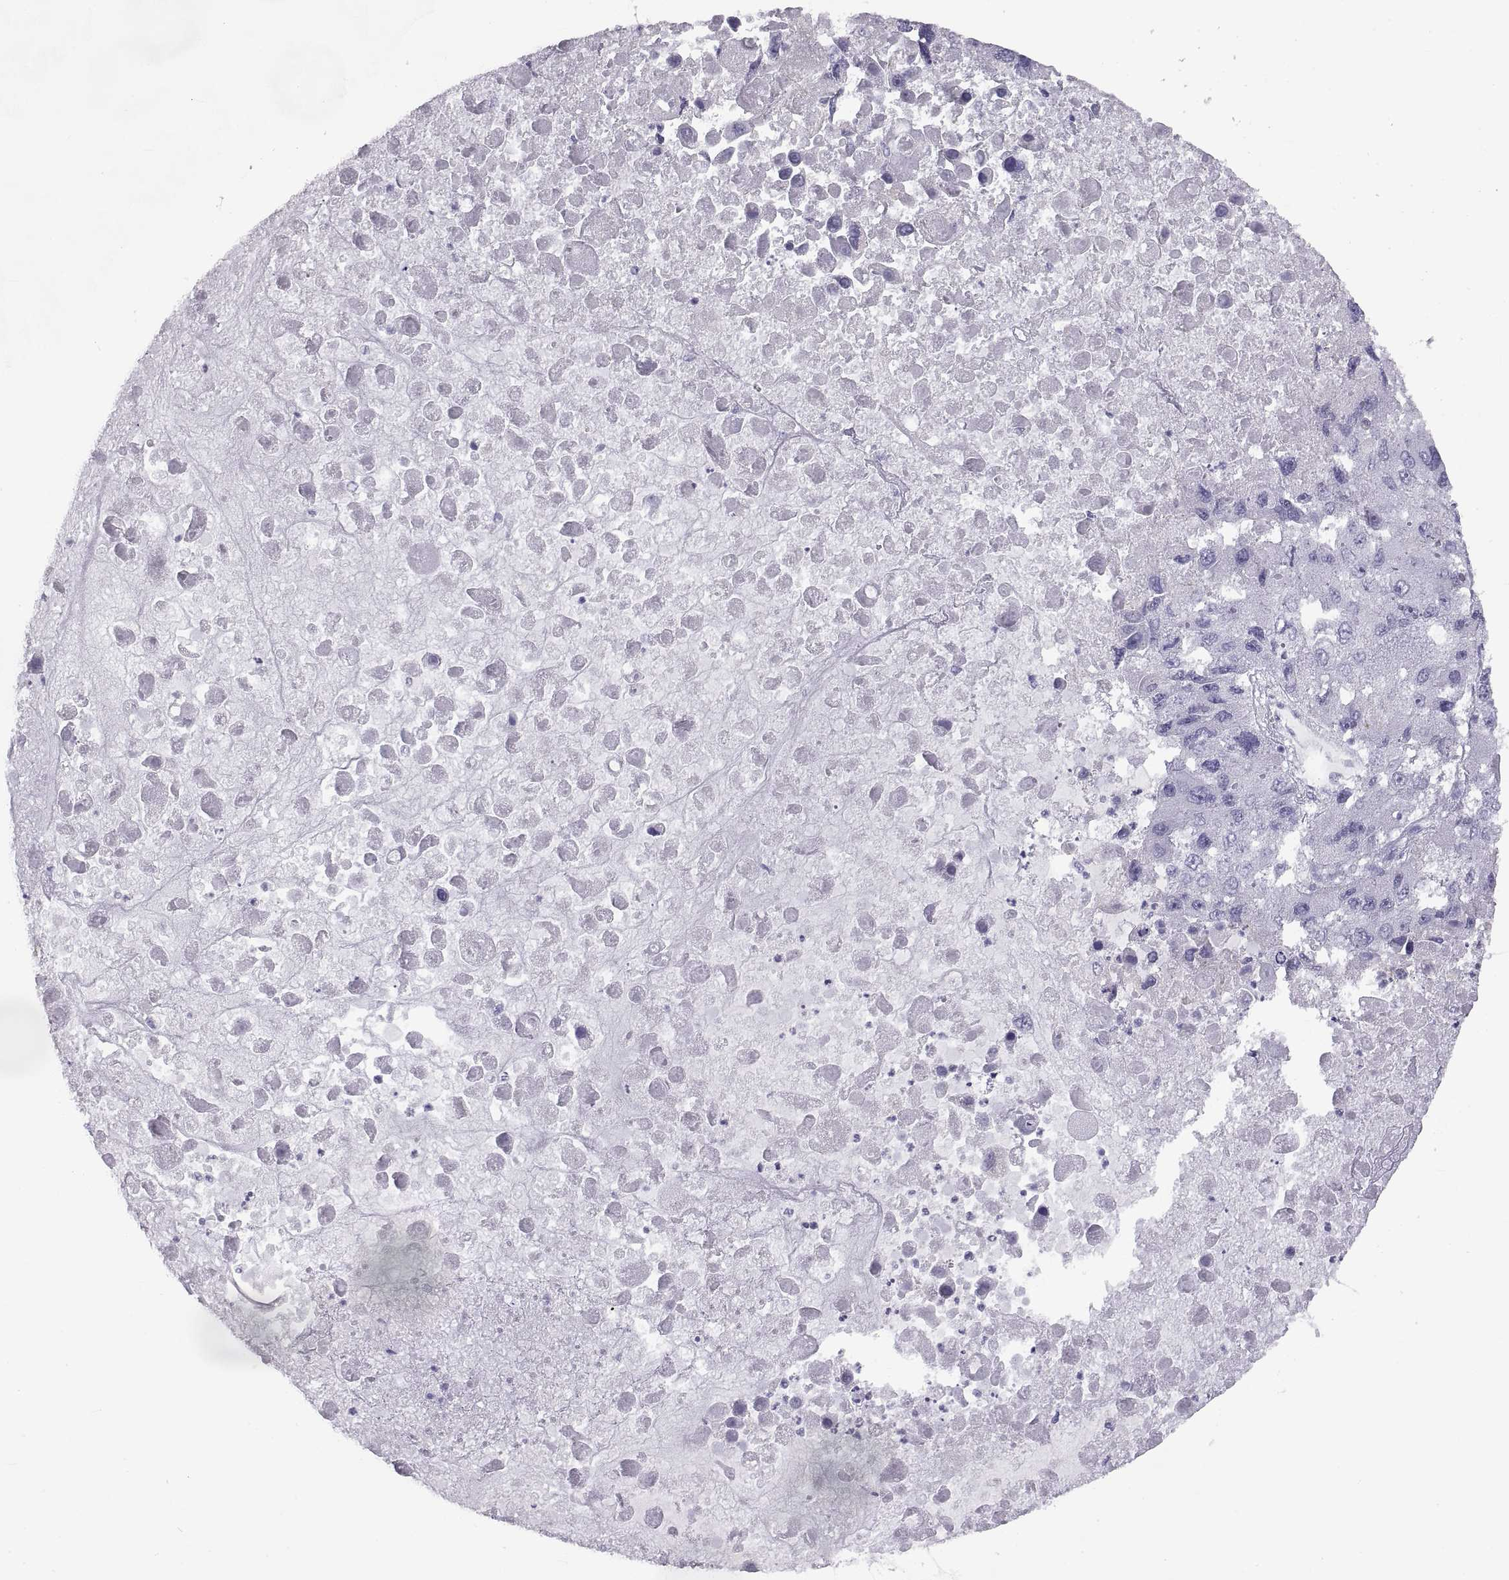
{"staining": {"intensity": "negative", "quantity": "none", "location": "none"}, "tissue": "liver cancer", "cell_type": "Tumor cells", "image_type": "cancer", "snomed": [{"axis": "morphology", "description": "Carcinoma, Hepatocellular, NOS"}, {"axis": "topography", "description": "Liver"}], "caption": "Immunohistochemistry (IHC) photomicrograph of neoplastic tissue: hepatocellular carcinoma (liver) stained with DAB displays no significant protein positivity in tumor cells. (Immunohistochemistry (IHC), brightfield microscopy, high magnification).", "gene": "CRYBB3", "patient": {"sex": "female", "age": 41}}